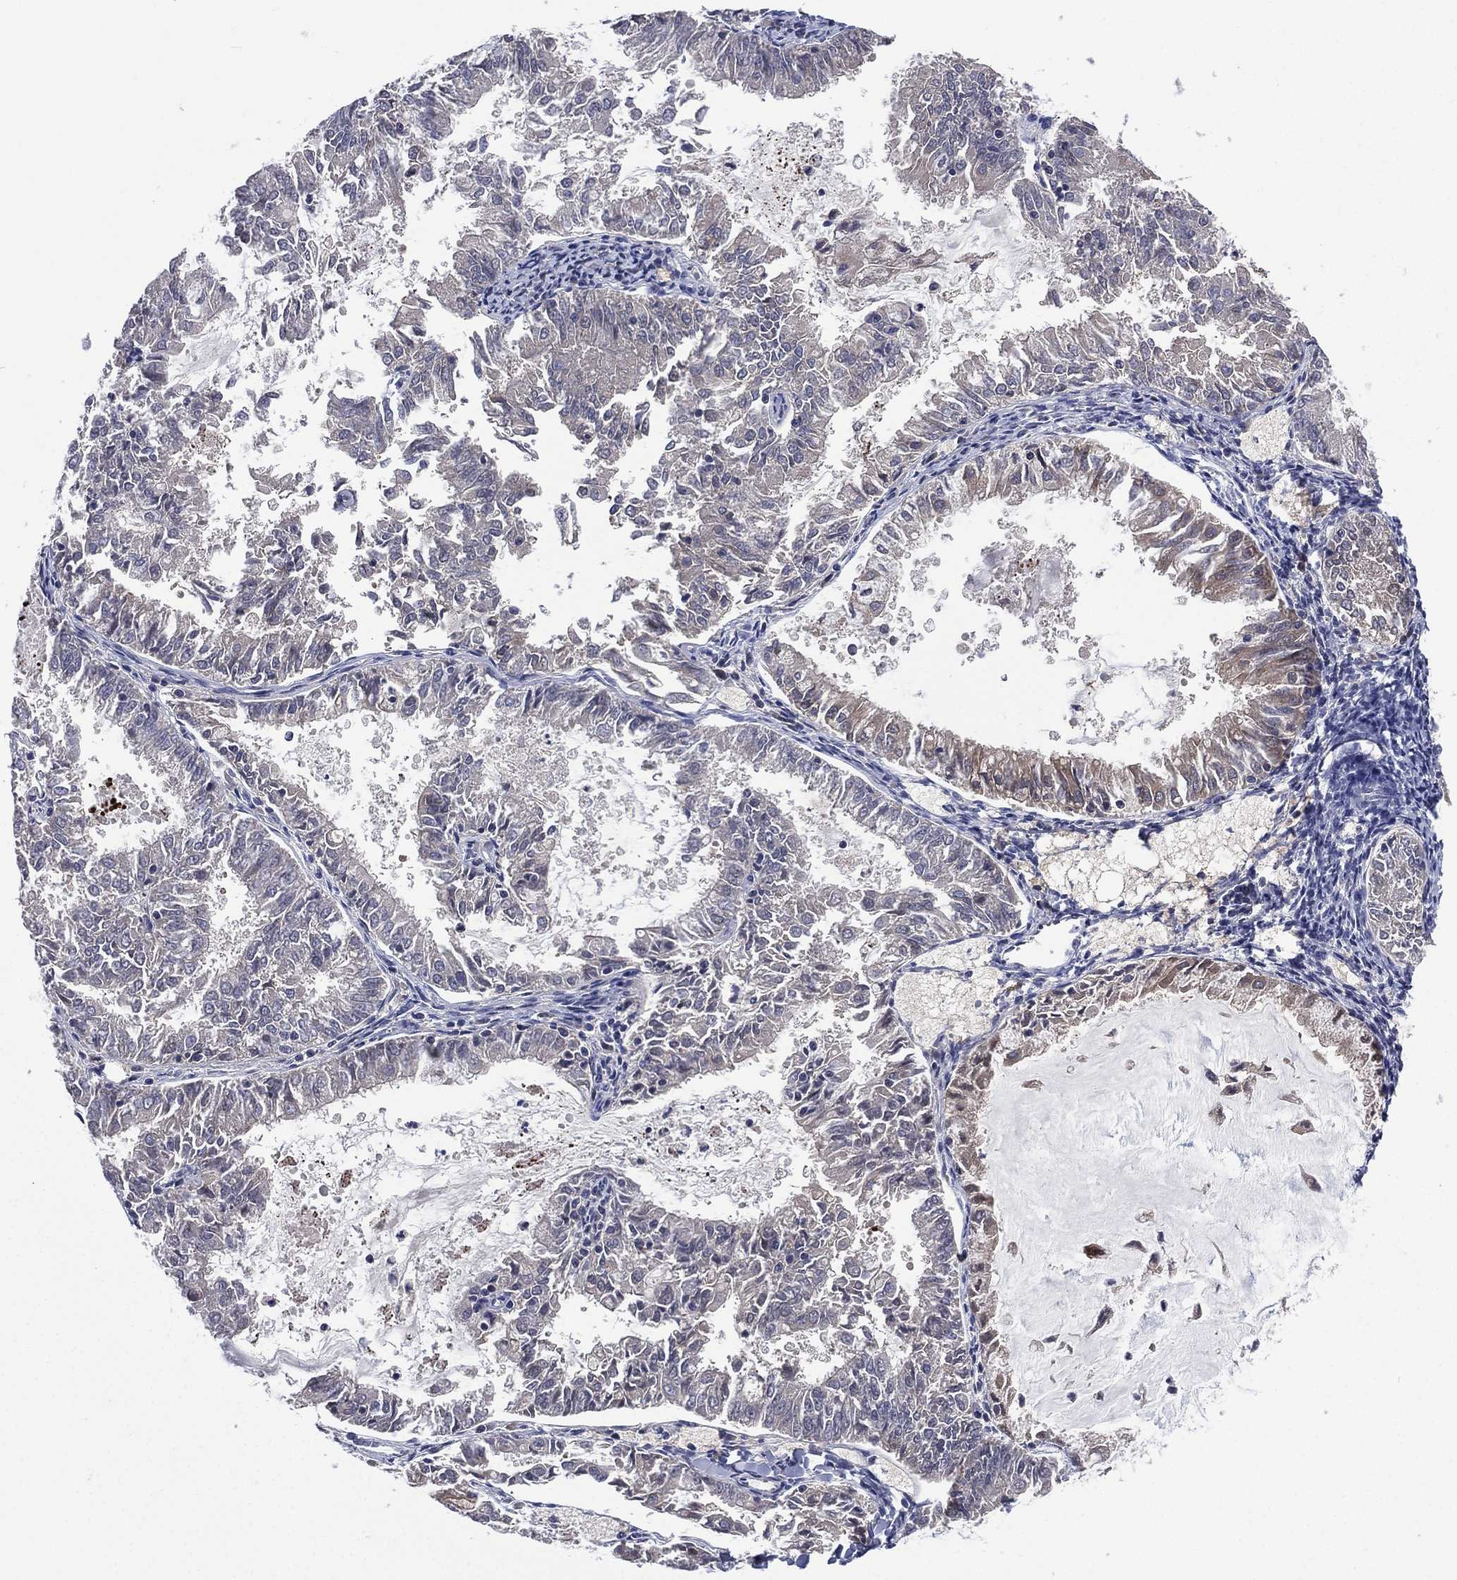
{"staining": {"intensity": "negative", "quantity": "none", "location": "none"}, "tissue": "endometrial cancer", "cell_type": "Tumor cells", "image_type": "cancer", "snomed": [{"axis": "morphology", "description": "Adenocarcinoma, NOS"}, {"axis": "topography", "description": "Endometrium"}], "caption": "Tumor cells show no significant protein staining in endometrial adenocarcinoma. The staining is performed using DAB (3,3'-diaminobenzidine) brown chromogen with nuclei counter-stained in using hematoxylin.", "gene": "MPP7", "patient": {"sex": "female", "age": 57}}